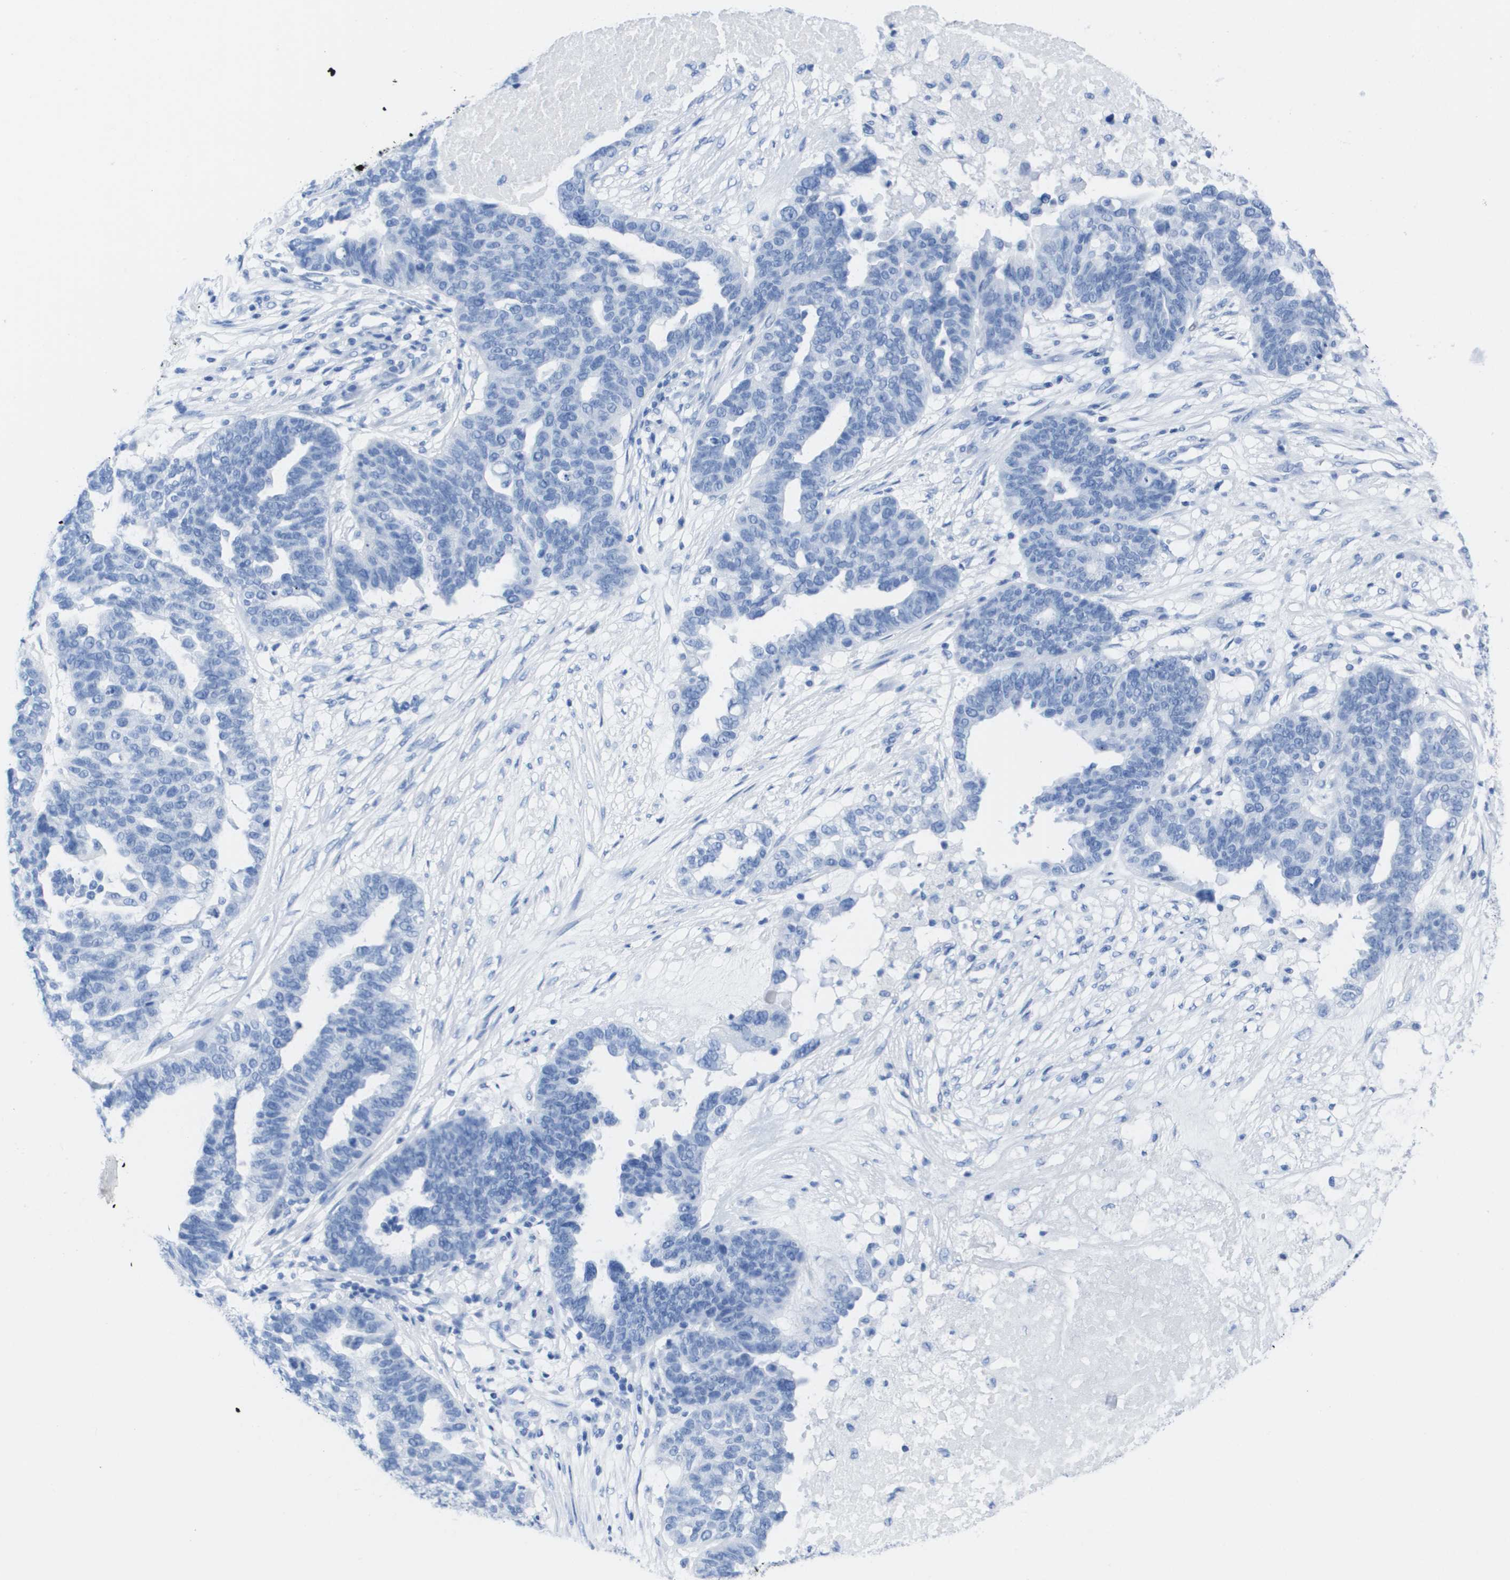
{"staining": {"intensity": "negative", "quantity": "none", "location": "none"}, "tissue": "ovarian cancer", "cell_type": "Tumor cells", "image_type": "cancer", "snomed": [{"axis": "morphology", "description": "Cystadenocarcinoma, serous, NOS"}, {"axis": "topography", "description": "Ovary"}], "caption": "An IHC histopathology image of serous cystadenocarcinoma (ovarian) is shown. There is no staining in tumor cells of serous cystadenocarcinoma (ovarian).", "gene": "KCNA3", "patient": {"sex": "female", "age": 59}}